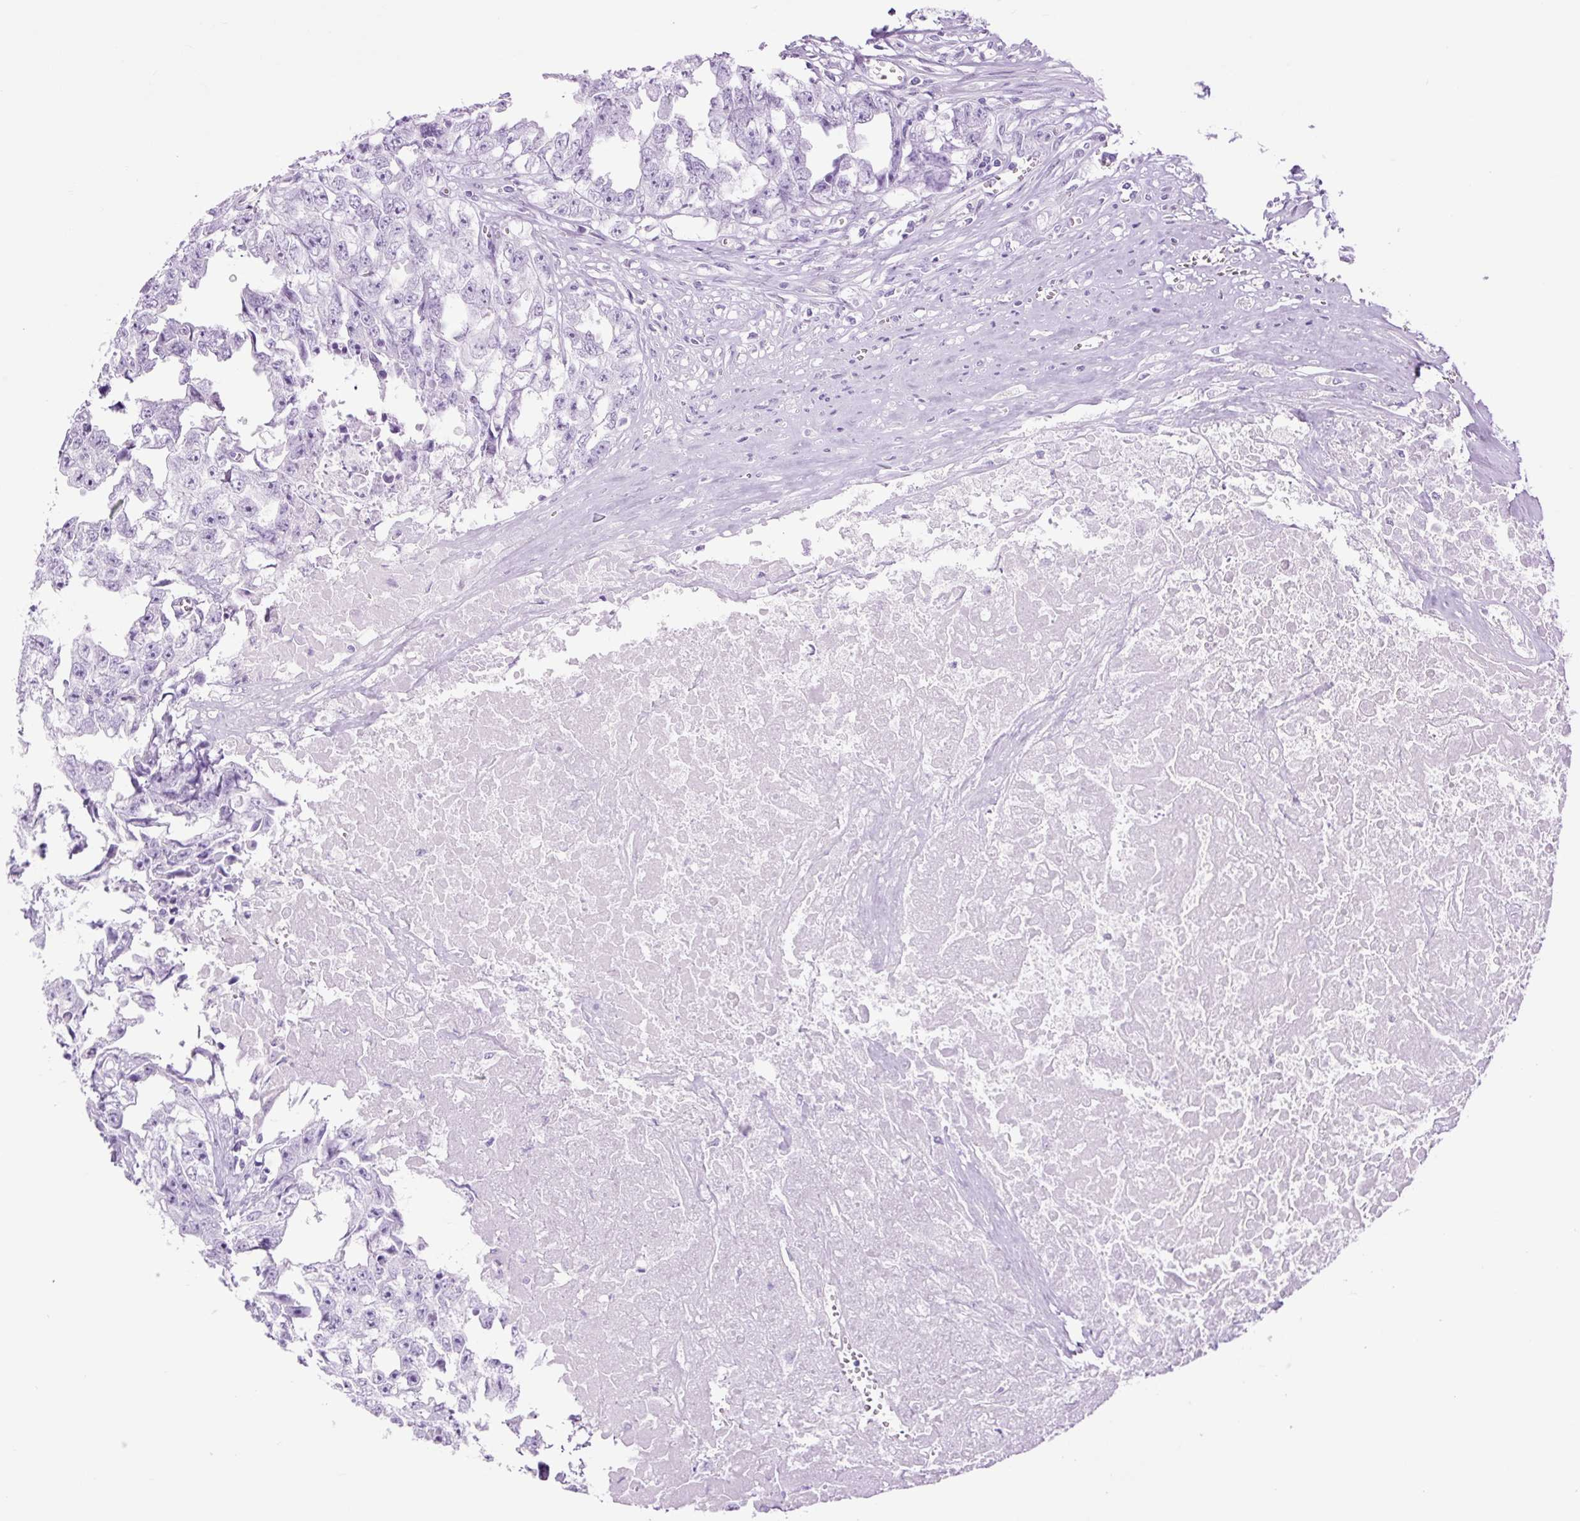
{"staining": {"intensity": "negative", "quantity": "none", "location": "none"}, "tissue": "testis cancer", "cell_type": "Tumor cells", "image_type": "cancer", "snomed": [{"axis": "morphology", "description": "Seminoma, NOS"}, {"axis": "morphology", "description": "Carcinoma, Embryonal, NOS"}, {"axis": "topography", "description": "Testis"}], "caption": "Immunohistochemistry of embryonal carcinoma (testis) displays no staining in tumor cells.", "gene": "TFF2", "patient": {"sex": "male", "age": 43}}